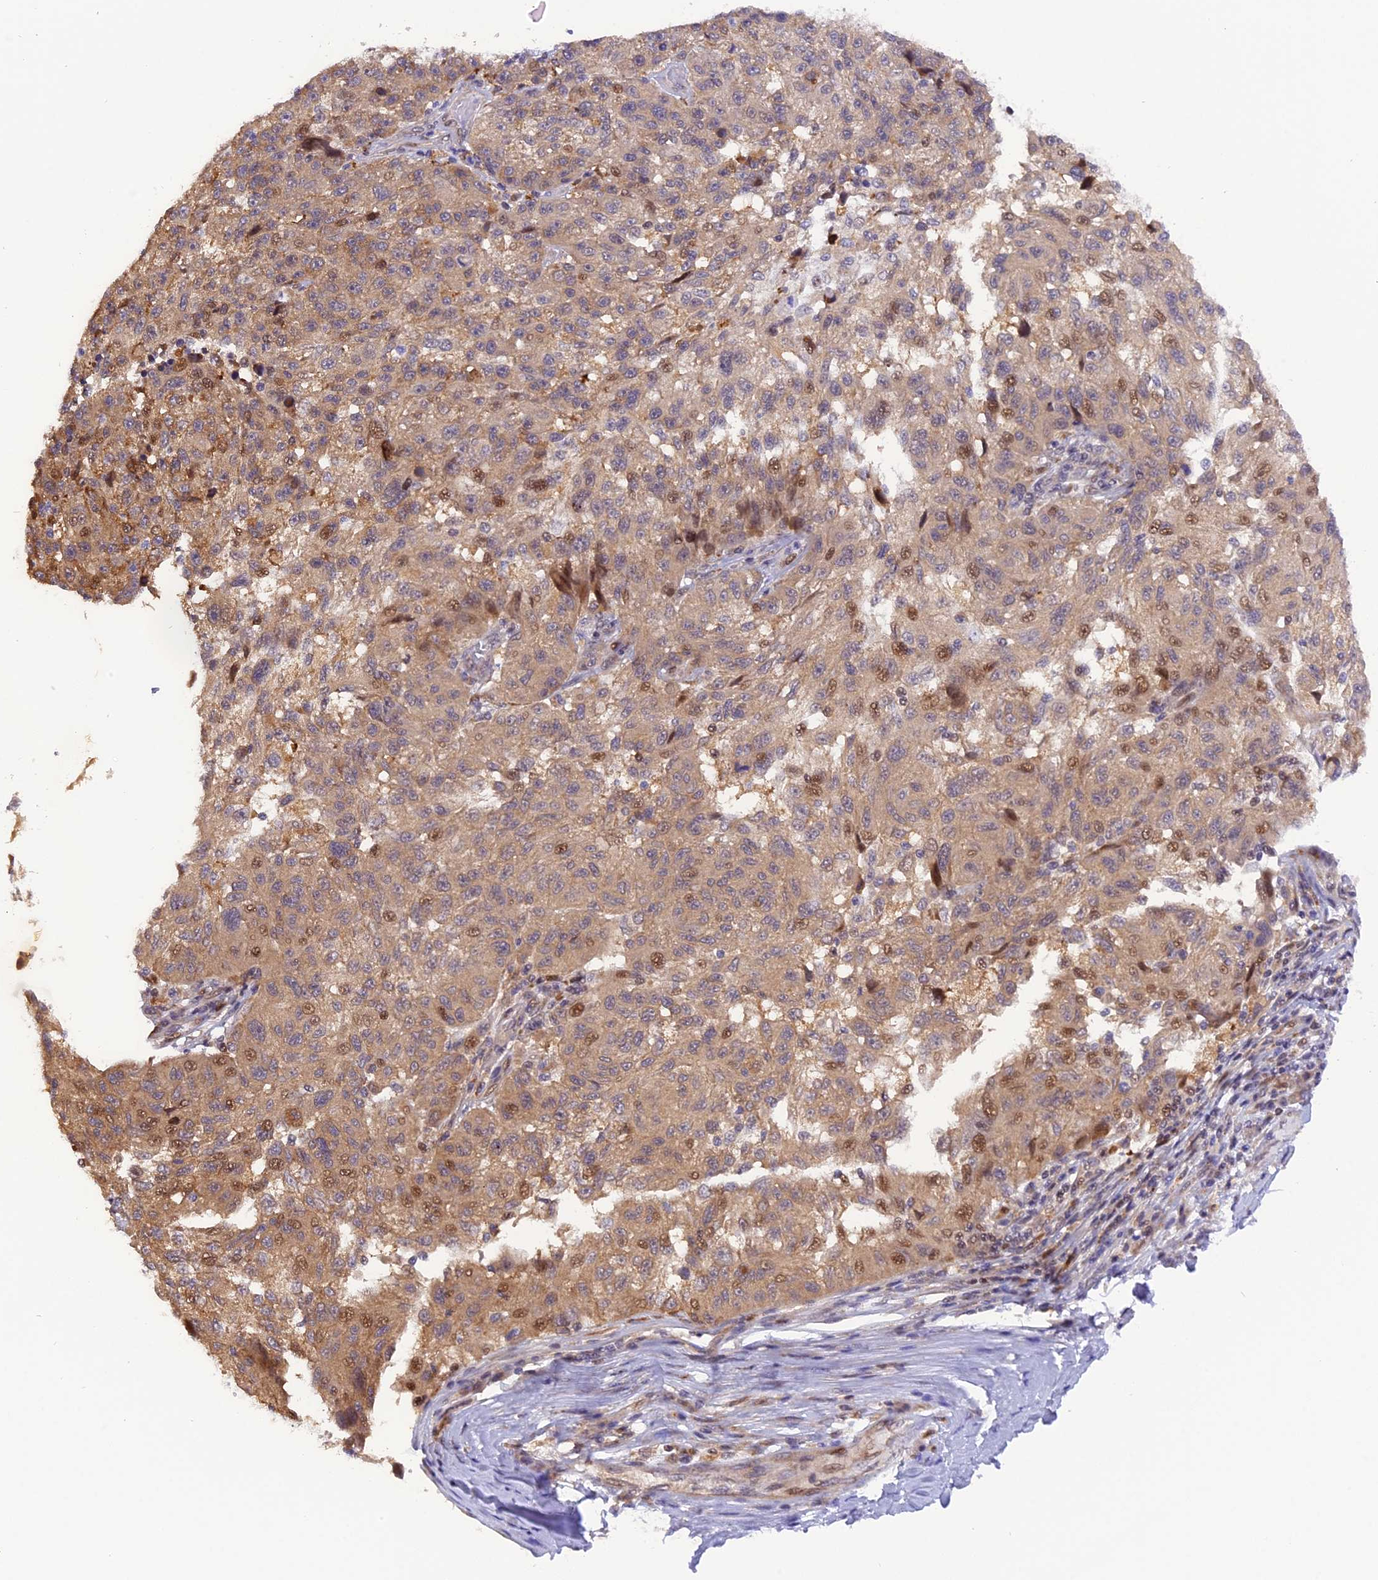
{"staining": {"intensity": "weak", "quantity": ">75%", "location": "cytoplasmic/membranous,nuclear"}, "tissue": "melanoma", "cell_type": "Tumor cells", "image_type": "cancer", "snomed": [{"axis": "morphology", "description": "Malignant melanoma, NOS"}, {"axis": "topography", "description": "Skin"}], "caption": "Malignant melanoma stained with DAB (3,3'-diaminobenzidine) IHC exhibits low levels of weak cytoplasmic/membranous and nuclear positivity in approximately >75% of tumor cells.", "gene": "SAMD4A", "patient": {"sex": "male", "age": 53}}